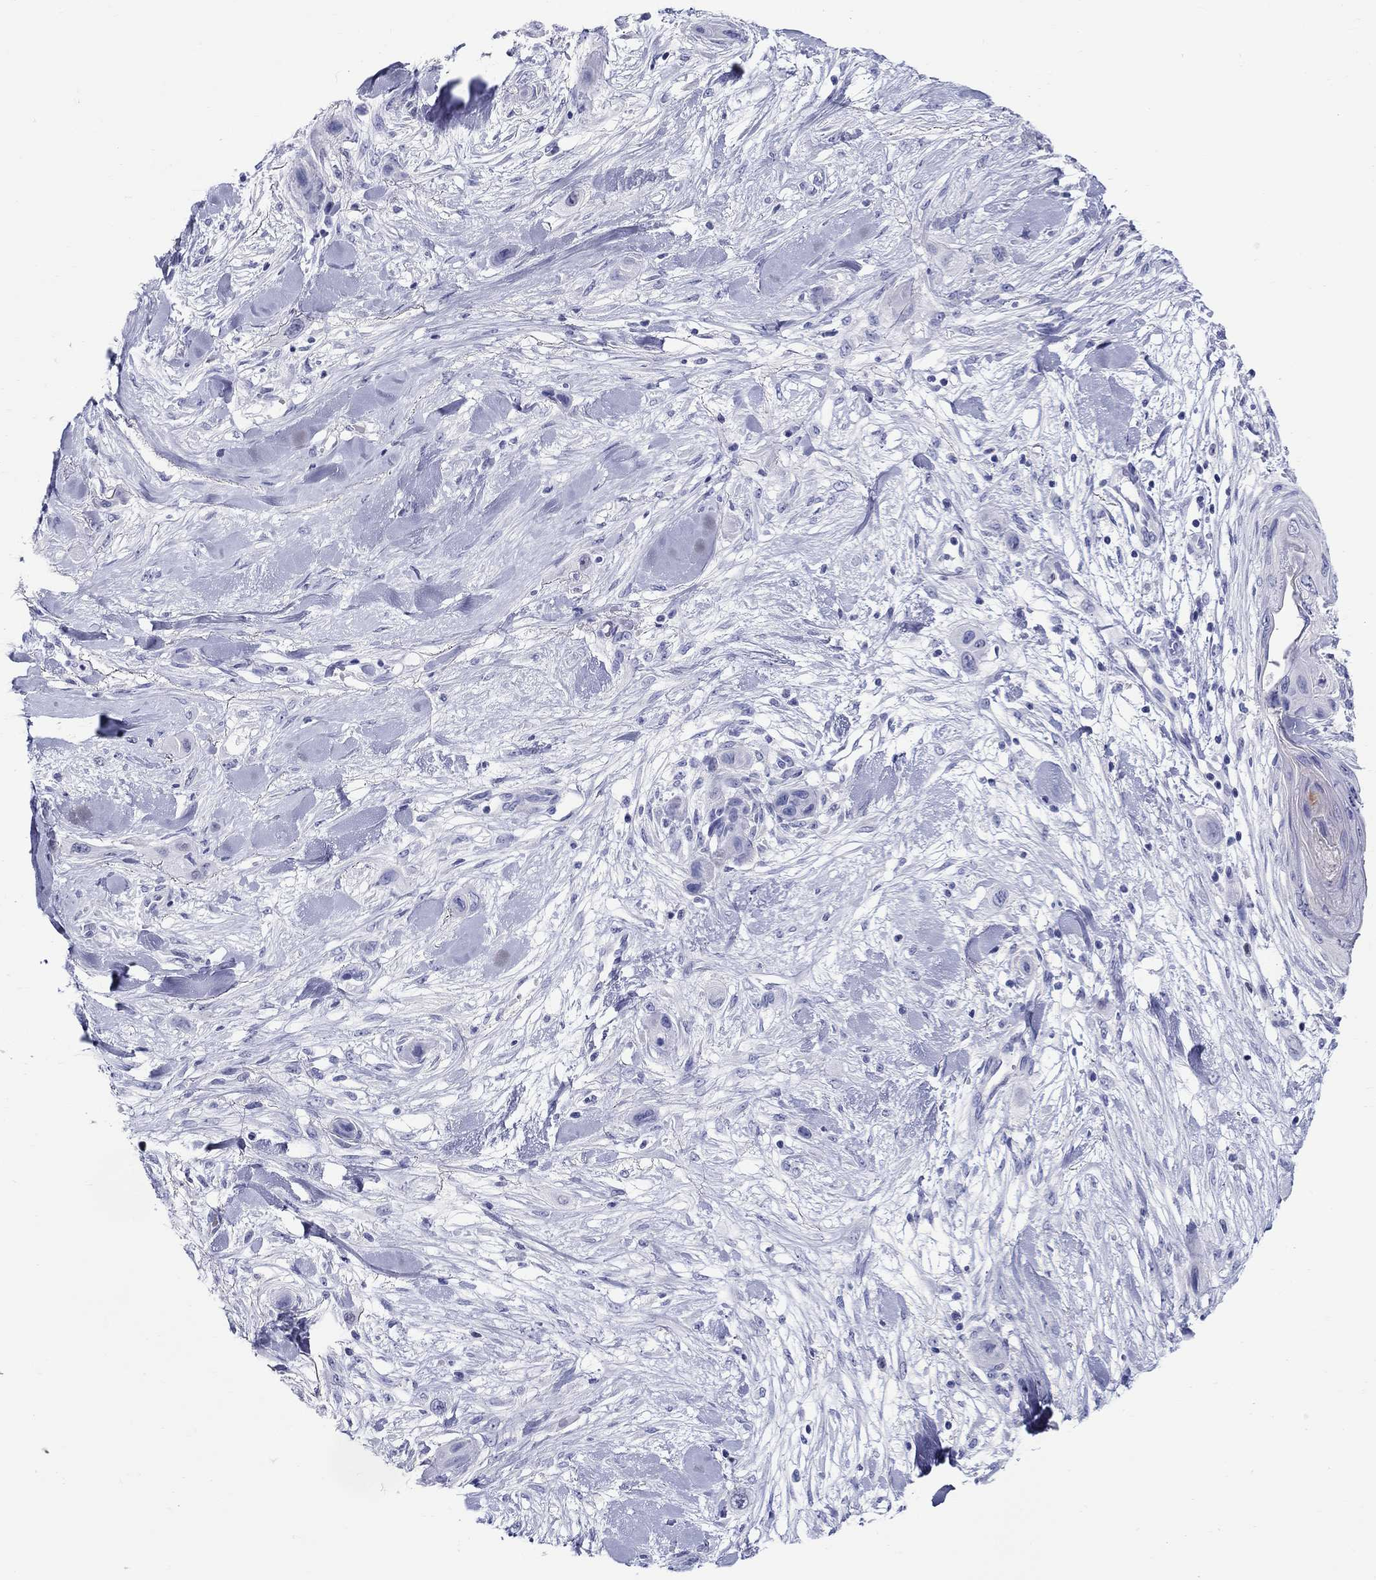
{"staining": {"intensity": "negative", "quantity": "none", "location": "none"}, "tissue": "skin cancer", "cell_type": "Tumor cells", "image_type": "cancer", "snomed": [{"axis": "morphology", "description": "Squamous cell carcinoma, NOS"}, {"axis": "topography", "description": "Skin"}], "caption": "Image shows no significant protein positivity in tumor cells of squamous cell carcinoma (skin).", "gene": "LAMP5", "patient": {"sex": "male", "age": 79}}